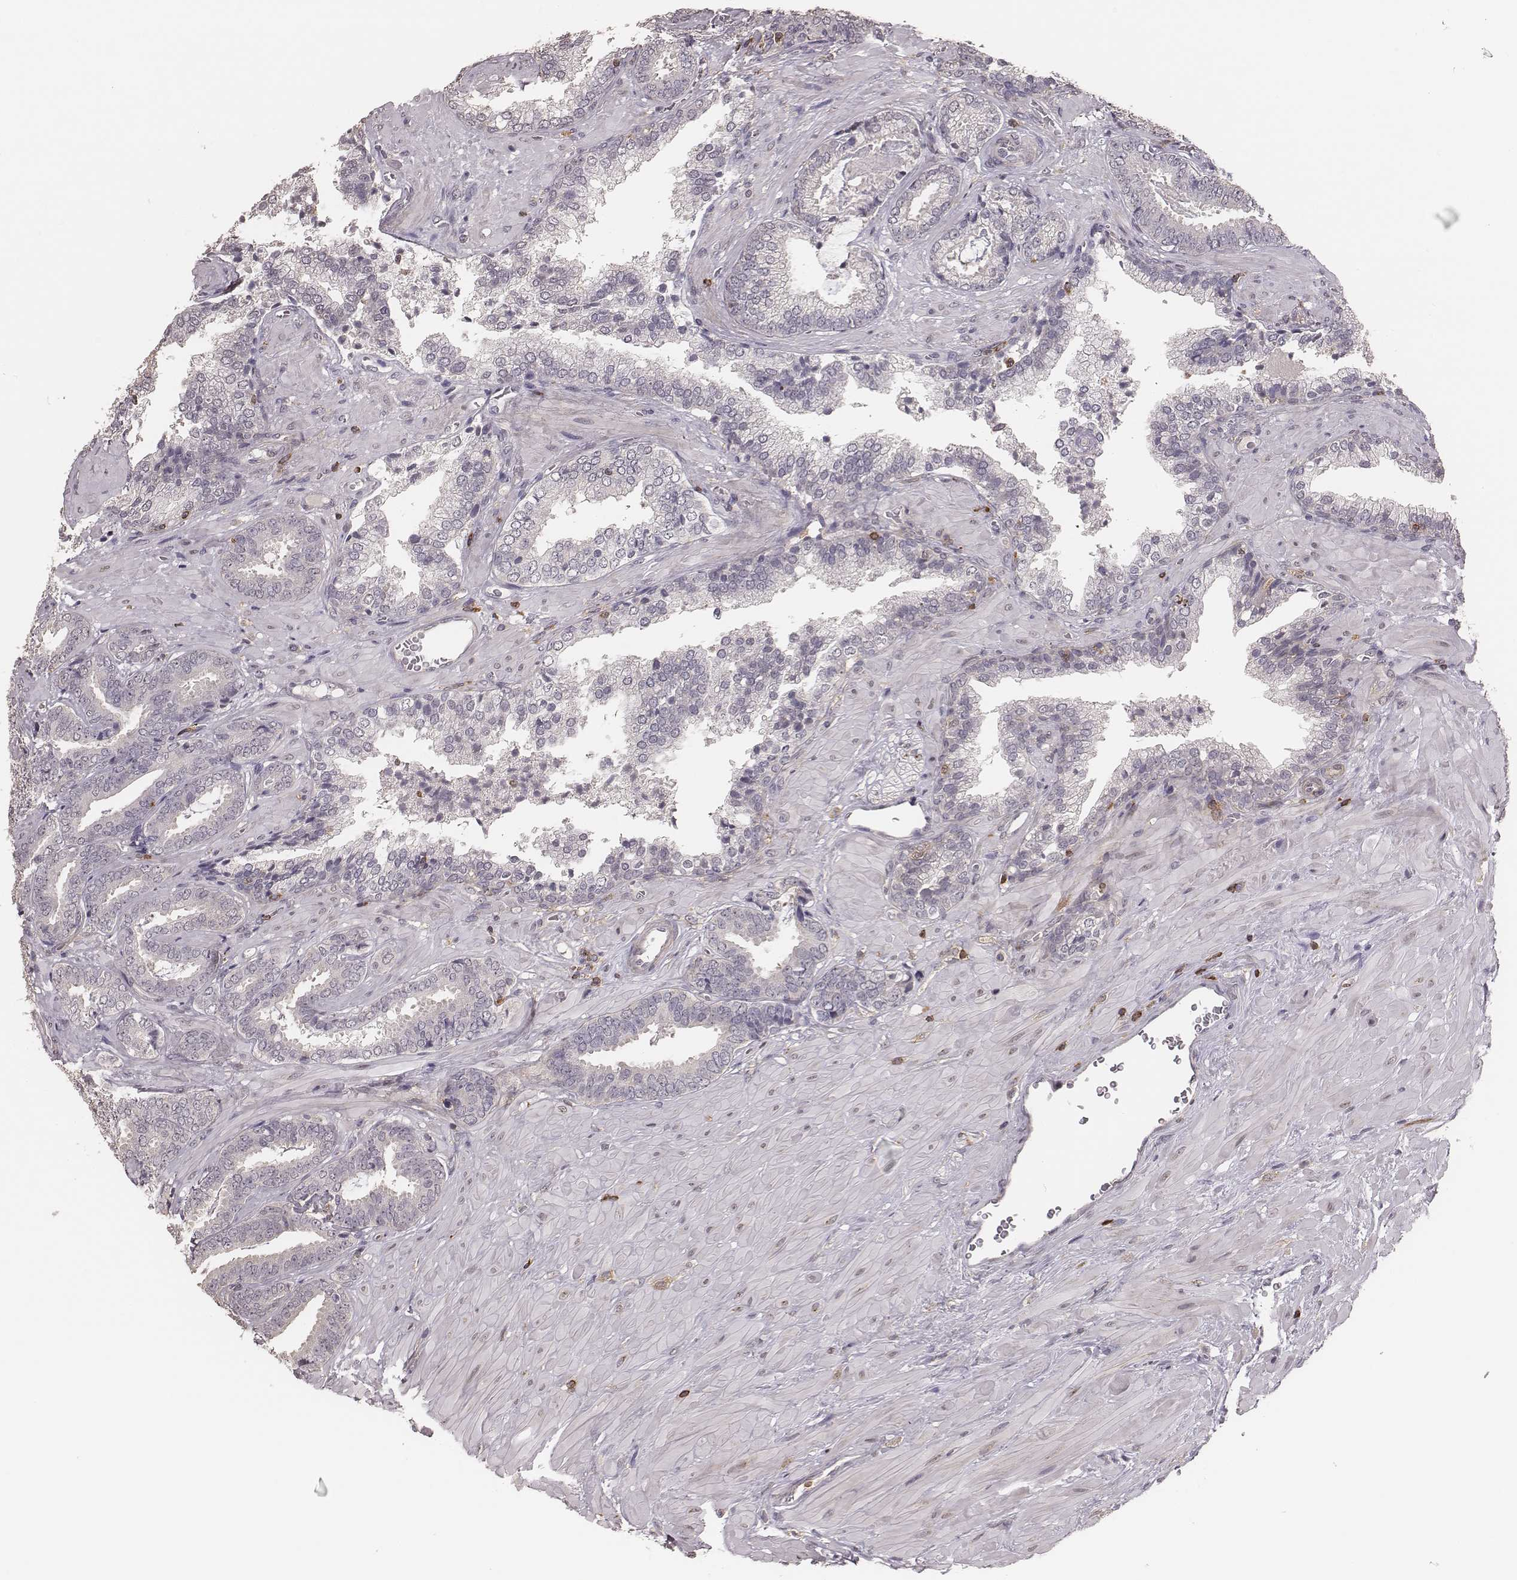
{"staining": {"intensity": "negative", "quantity": "none", "location": "none"}, "tissue": "prostate cancer", "cell_type": "Tumor cells", "image_type": "cancer", "snomed": [{"axis": "morphology", "description": "Adenocarcinoma, Low grade"}, {"axis": "topography", "description": "Prostate"}], "caption": "Low-grade adenocarcinoma (prostate) stained for a protein using immunohistochemistry (IHC) reveals no positivity tumor cells.", "gene": "PILRA", "patient": {"sex": "male", "age": 61}}